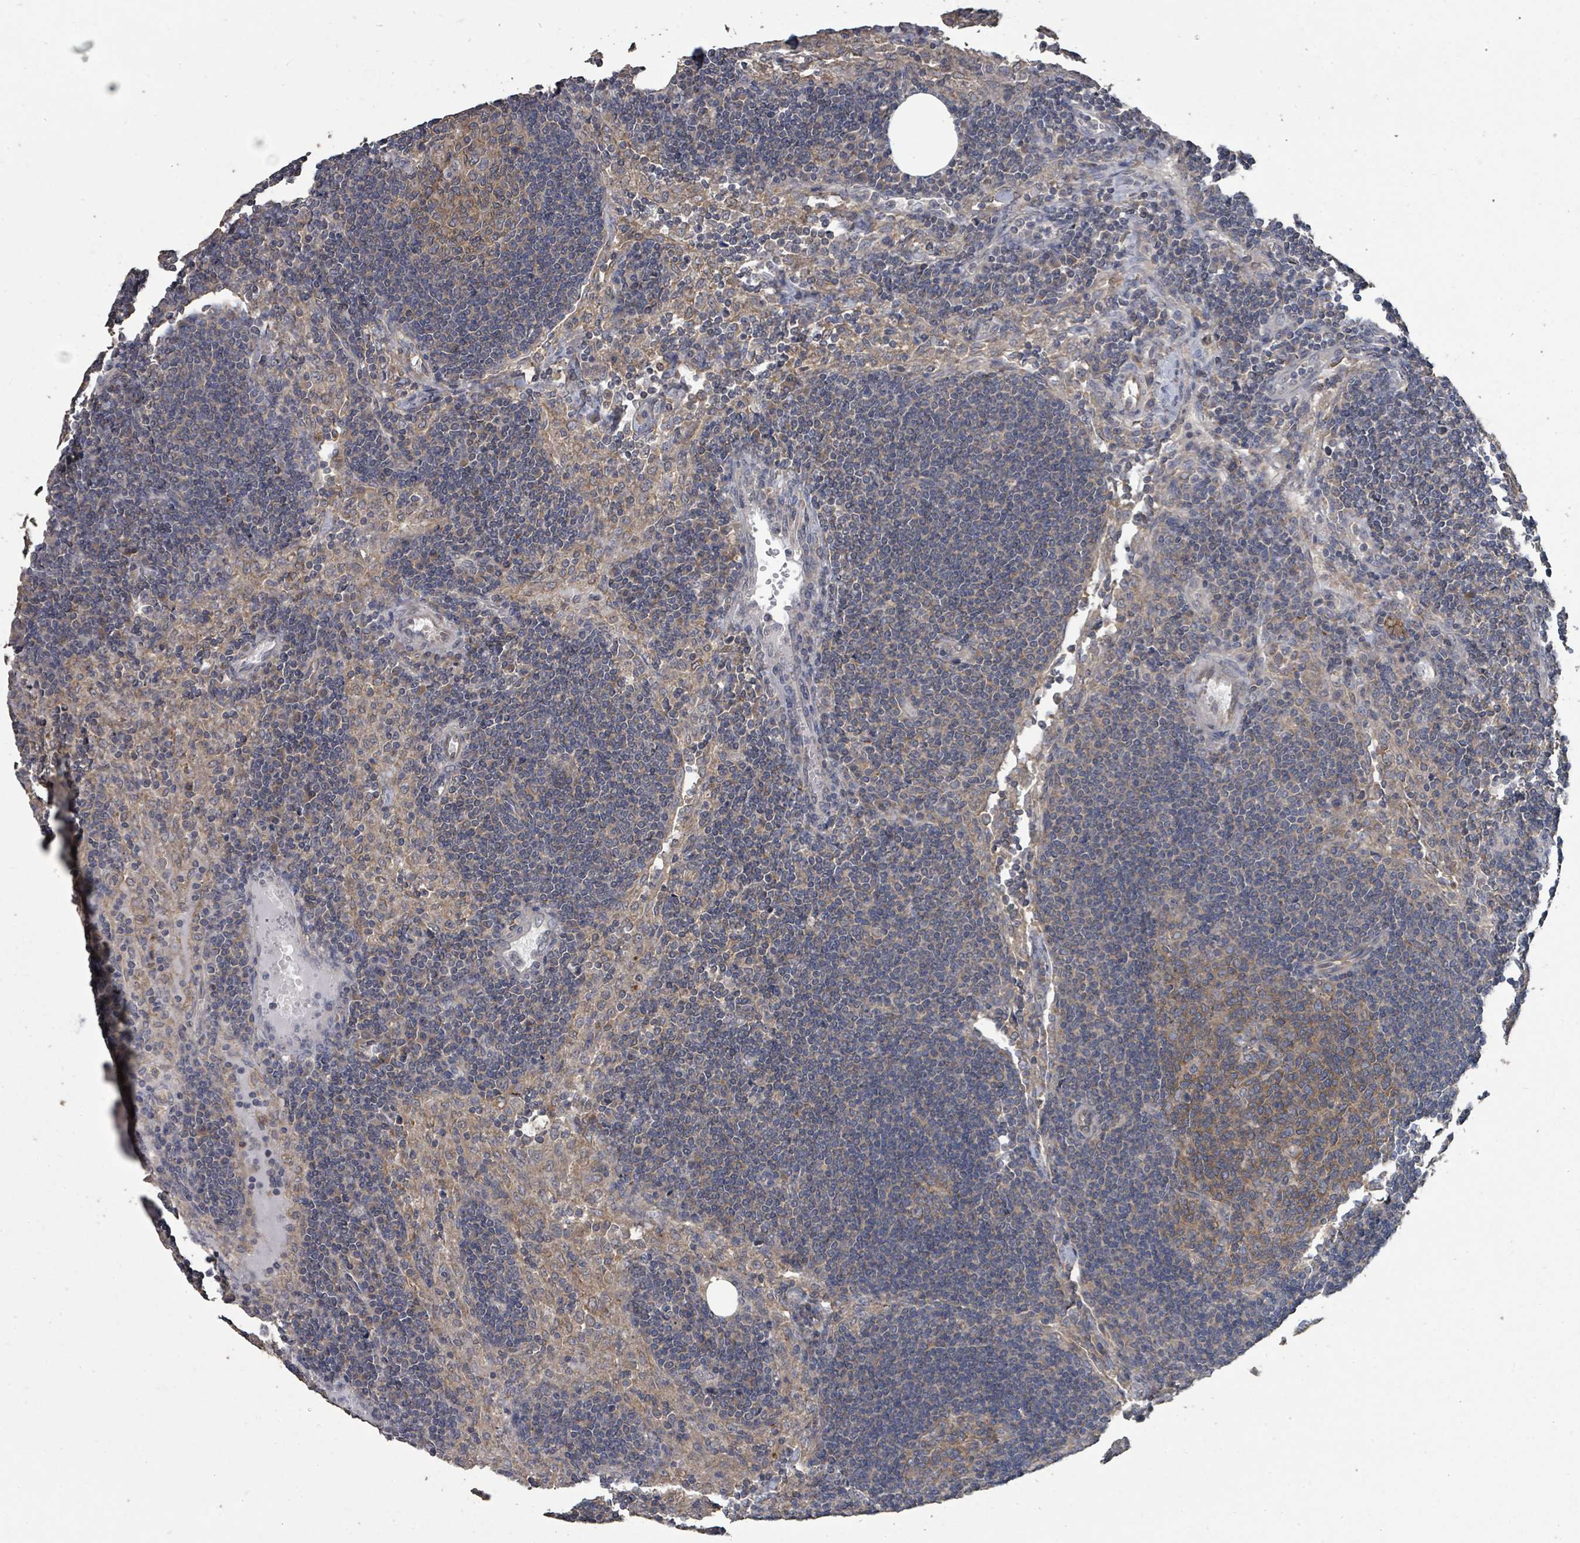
{"staining": {"intensity": "moderate", "quantity": ">75%", "location": "cytoplasmic/membranous"}, "tissue": "lymph node", "cell_type": "Germinal center cells", "image_type": "normal", "snomed": [{"axis": "morphology", "description": "Normal tissue, NOS"}, {"axis": "topography", "description": "Lymph node"}], "caption": "IHC of unremarkable lymph node demonstrates medium levels of moderate cytoplasmic/membranous staining in about >75% of germinal center cells.", "gene": "SLC9A7", "patient": {"sex": "female", "age": 73}}